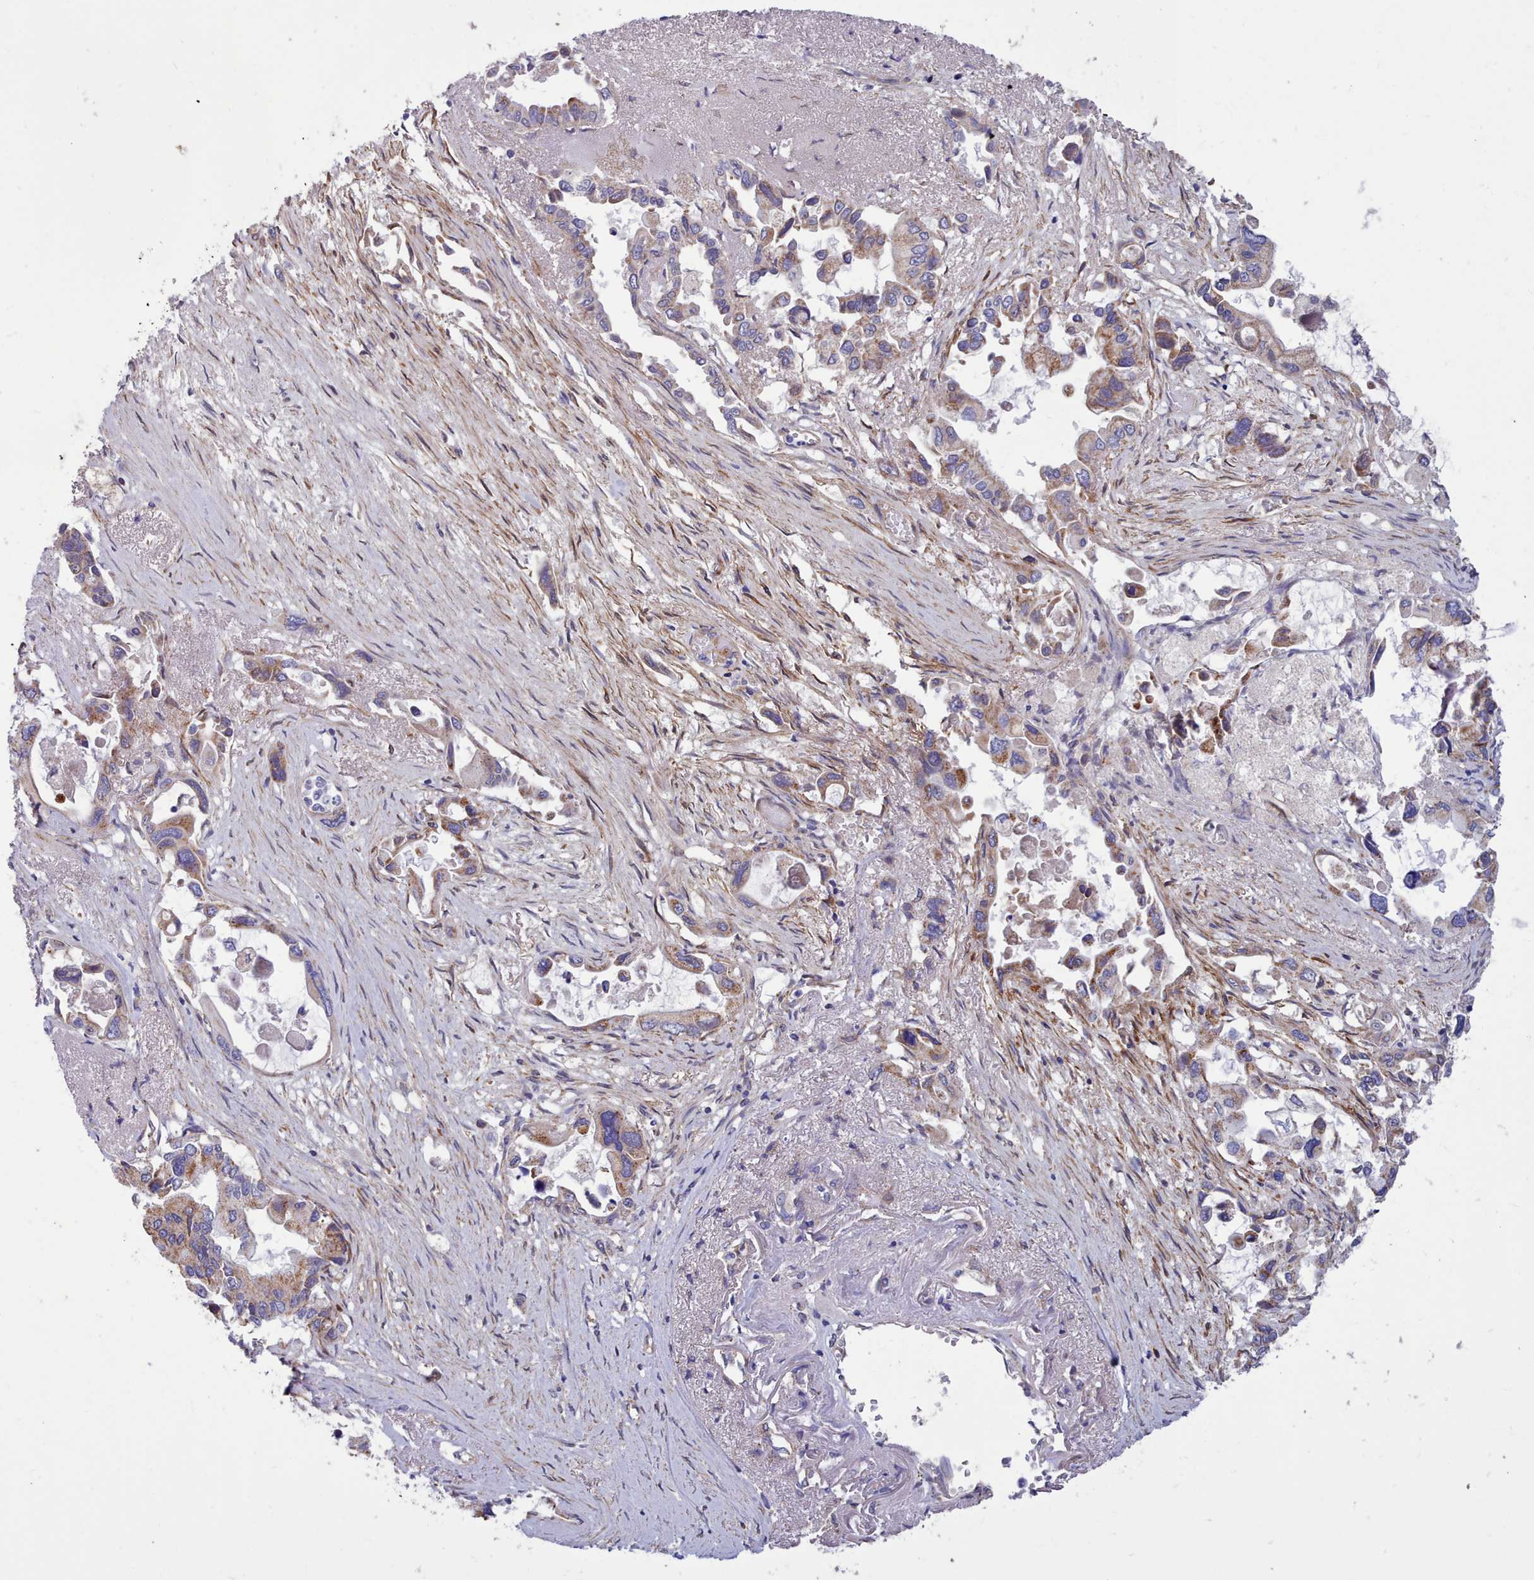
{"staining": {"intensity": "moderate", "quantity": ">75%", "location": "cytoplasmic/membranous"}, "tissue": "pancreatic cancer", "cell_type": "Tumor cells", "image_type": "cancer", "snomed": [{"axis": "morphology", "description": "Adenocarcinoma, NOS"}, {"axis": "topography", "description": "Pancreas"}], "caption": "High-power microscopy captured an immunohistochemistry image of adenocarcinoma (pancreatic), revealing moderate cytoplasmic/membranous expression in approximately >75% of tumor cells. The protein of interest is stained brown, and the nuclei are stained in blue (DAB (3,3'-diaminobenzidine) IHC with brightfield microscopy, high magnification).", "gene": "MRPL21", "patient": {"sex": "male", "age": 92}}